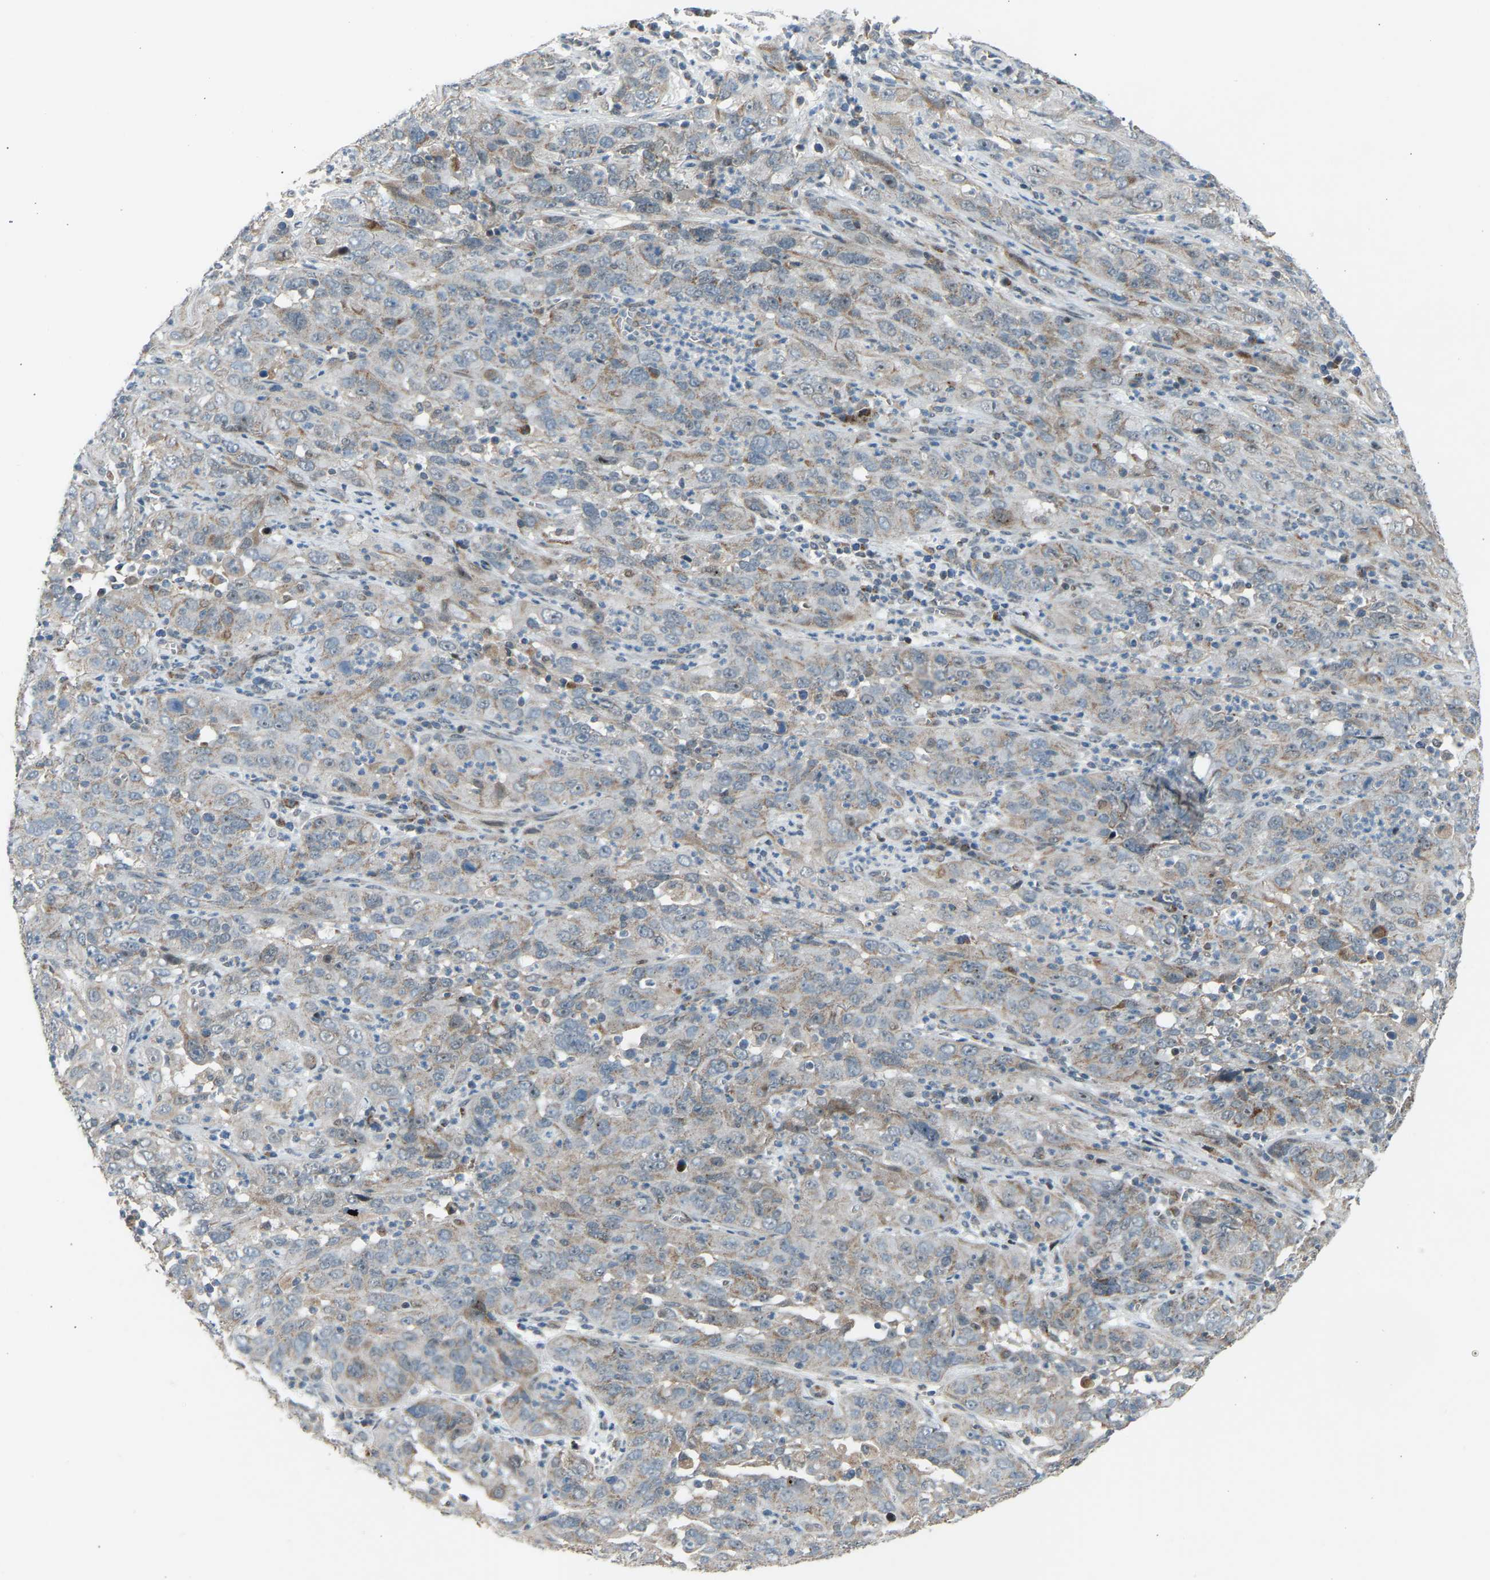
{"staining": {"intensity": "weak", "quantity": "<25%", "location": "cytoplasmic/membranous"}, "tissue": "cervical cancer", "cell_type": "Tumor cells", "image_type": "cancer", "snomed": [{"axis": "morphology", "description": "Squamous cell carcinoma, NOS"}, {"axis": "topography", "description": "Cervix"}], "caption": "This is an immunohistochemistry (IHC) photomicrograph of cervical cancer (squamous cell carcinoma). There is no positivity in tumor cells.", "gene": "VPS41", "patient": {"sex": "female", "age": 32}}